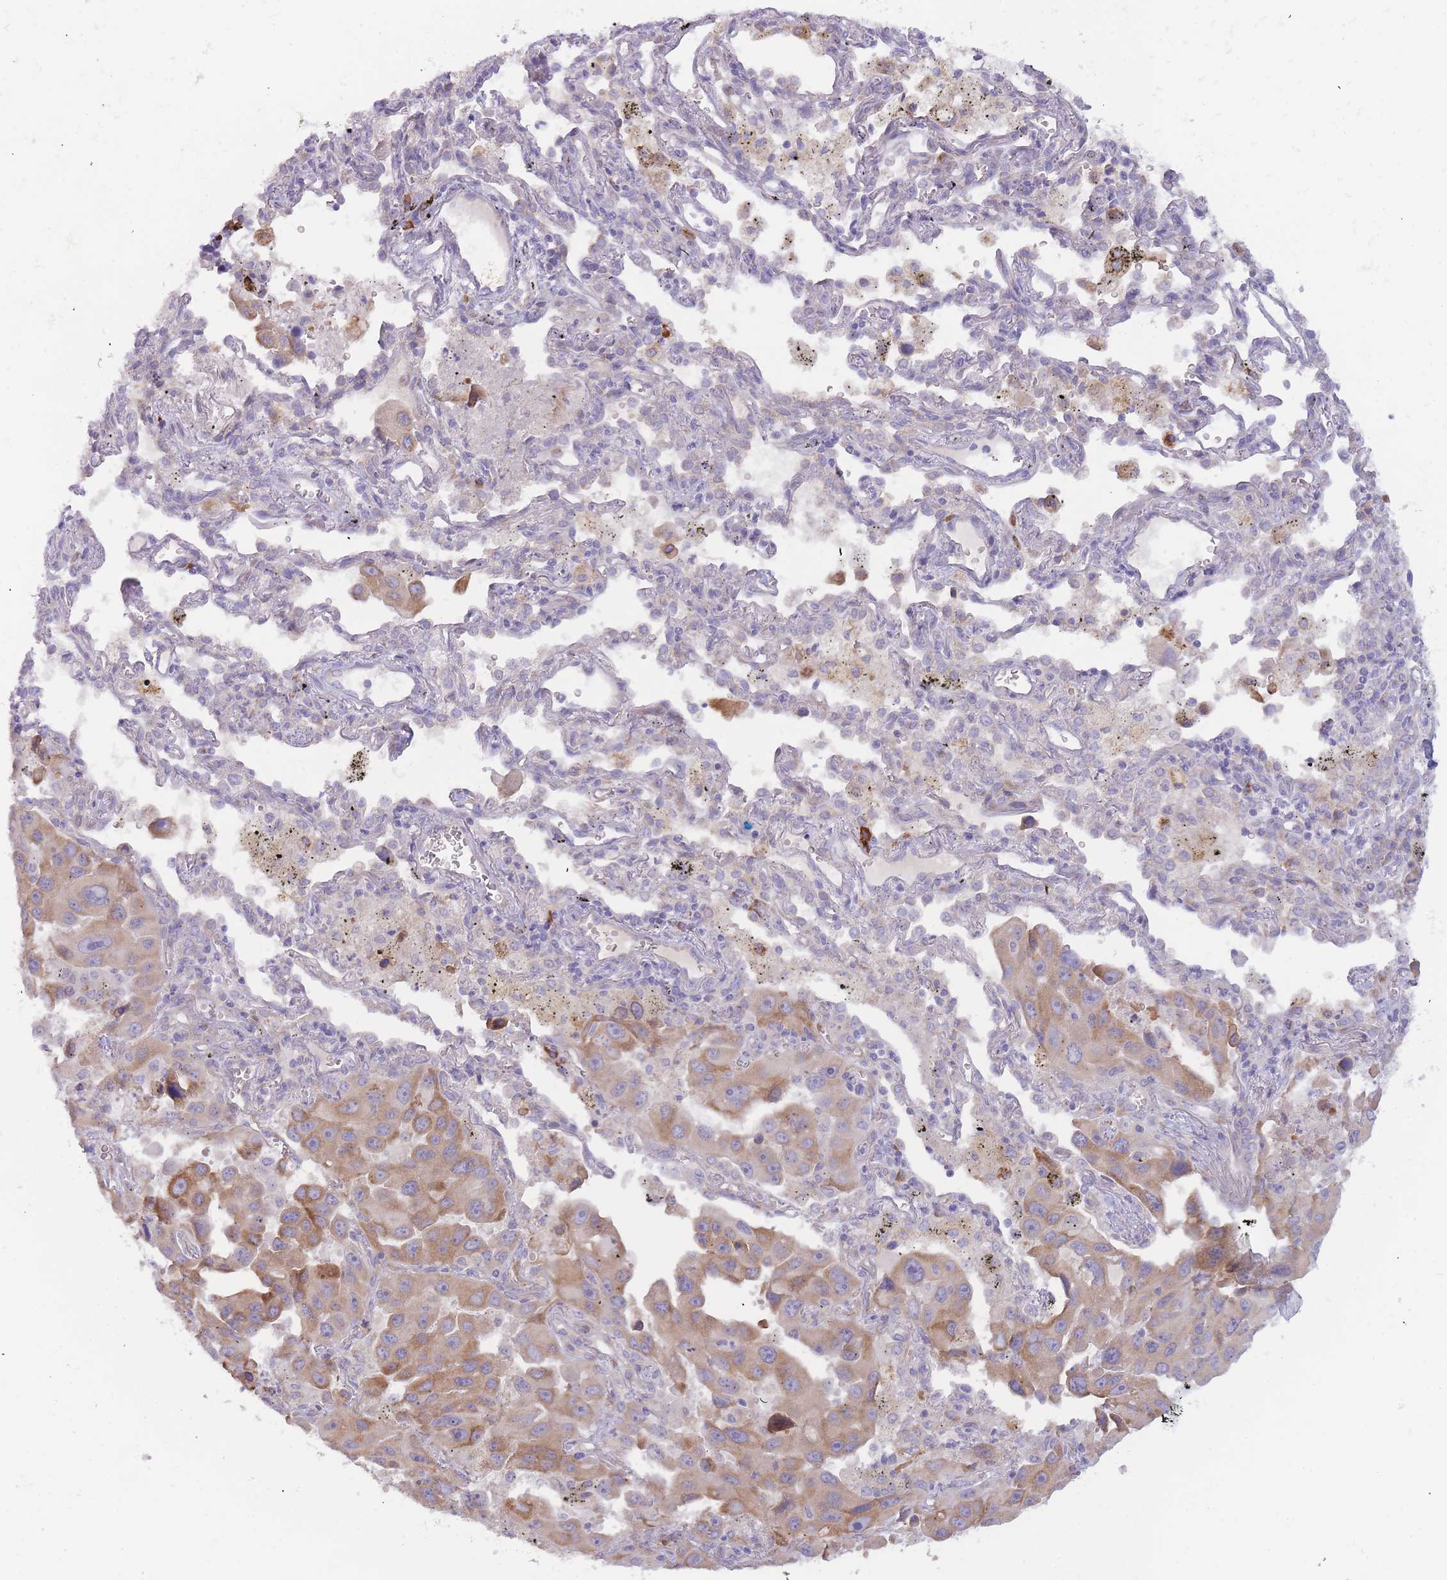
{"staining": {"intensity": "moderate", "quantity": ">75%", "location": "cytoplasmic/membranous"}, "tissue": "lung cancer", "cell_type": "Tumor cells", "image_type": "cancer", "snomed": [{"axis": "morphology", "description": "Adenocarcinoma, NOS"}, {"axis": "topography", "description": "Lung"}], "caption": "IHC micrograph of lung cancer stained for a protein (brown), which shows medium levels of moderate cytoplasmic/membranous staining in about >75% of tumor cells.", "gene": "SLC35E4", "patient": {"sex": "male", "age": 66}}